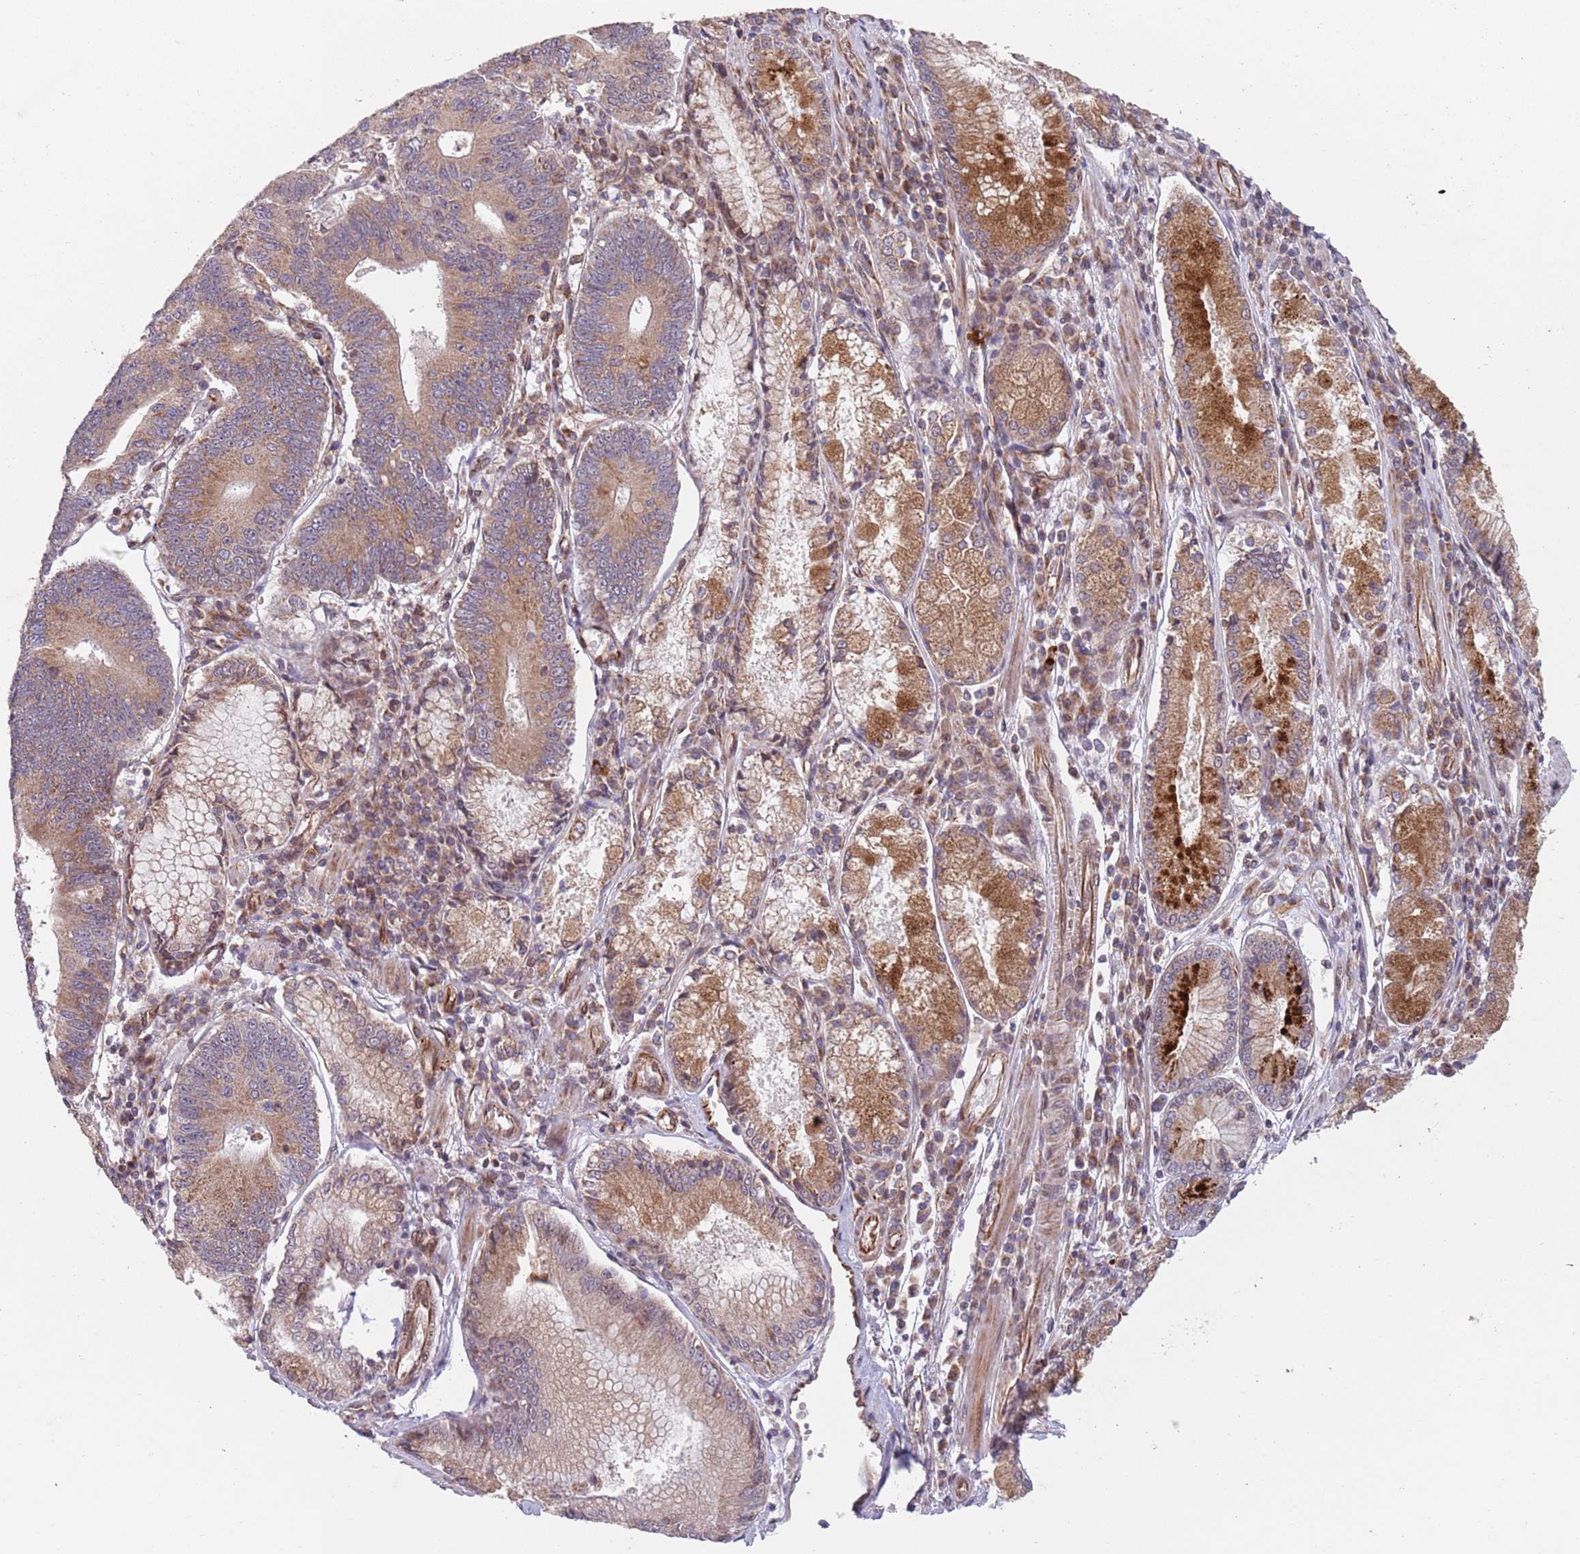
{"staining": {"intensity": "weak", "quantity": "25%-75%", "location": "cytoplasmic/membranous"}, "tissue": "stomach cancer", "cell_type": "Tumor cells", "image_type": "cancer", "snomed": [{"axis": "morphology", "description": "Adenocarcinoma, NOS"}, {"axis": "topography", "description": "Stomach"}], "caption": "Stomach cancer stained for a protein (brown) displays weak cytoplasmic/membranous positive positivity in about 25%-75% of tumor cells.", "gene": "CHD9", "patient": {"sex": "male", "age": 59}}